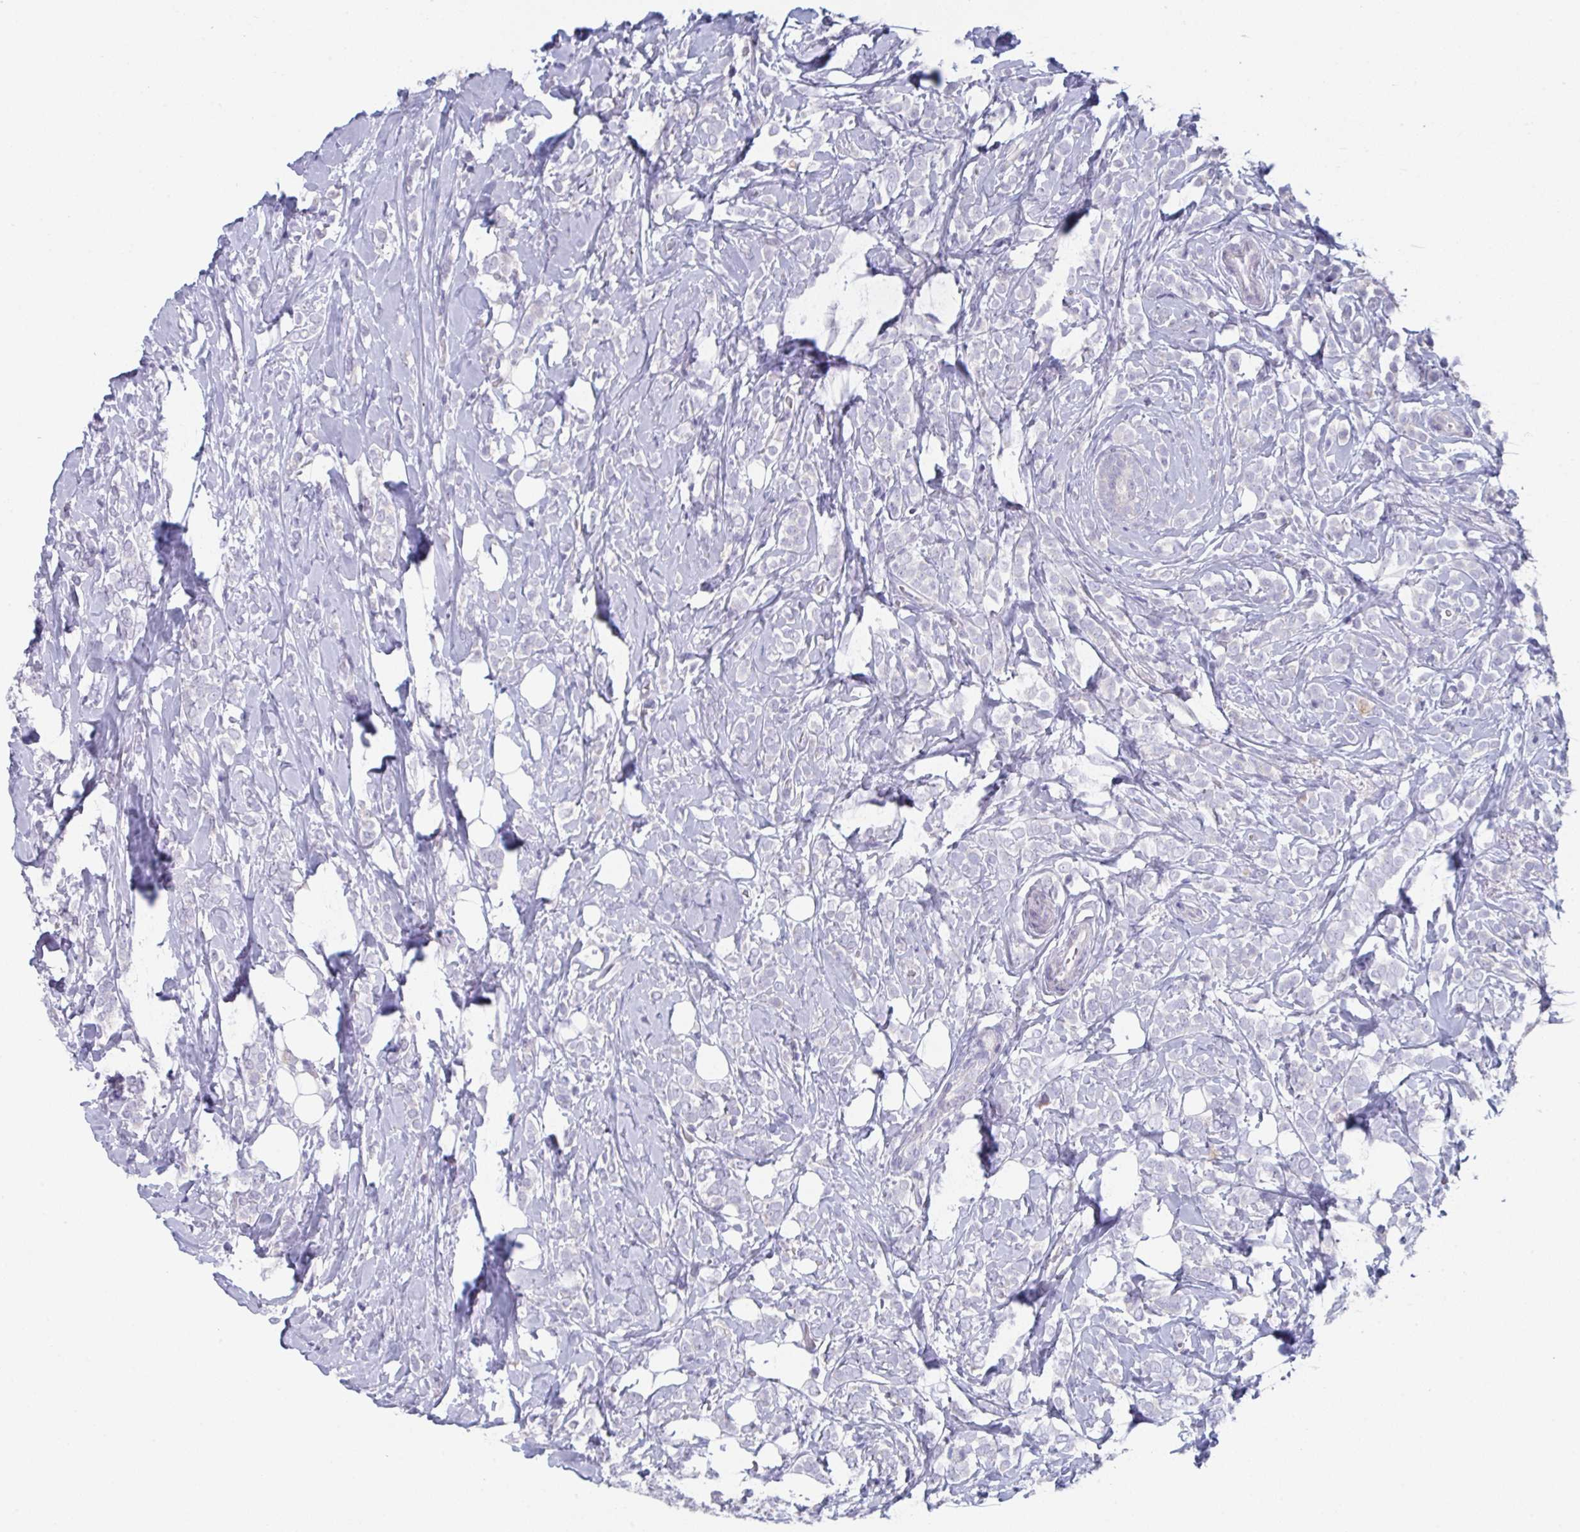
{"staining": {"intensity": "negative", "quantity": "none", "location": "none"}, "tissue": "breast cancer", "cell_type": "Tumor cells", "image_type": "cancer", "snomed": [{"axis": "morphology", "description": "Lobular carcinoma"}, {"axis": "topography", "description": "Breast"}], "caption": "Immunohistochemistry of human breast lobular carcinoma exhibits no expression in tumor cells.", "gene": "PTPRD", "patient": {"sex": "female", "age": 49}}